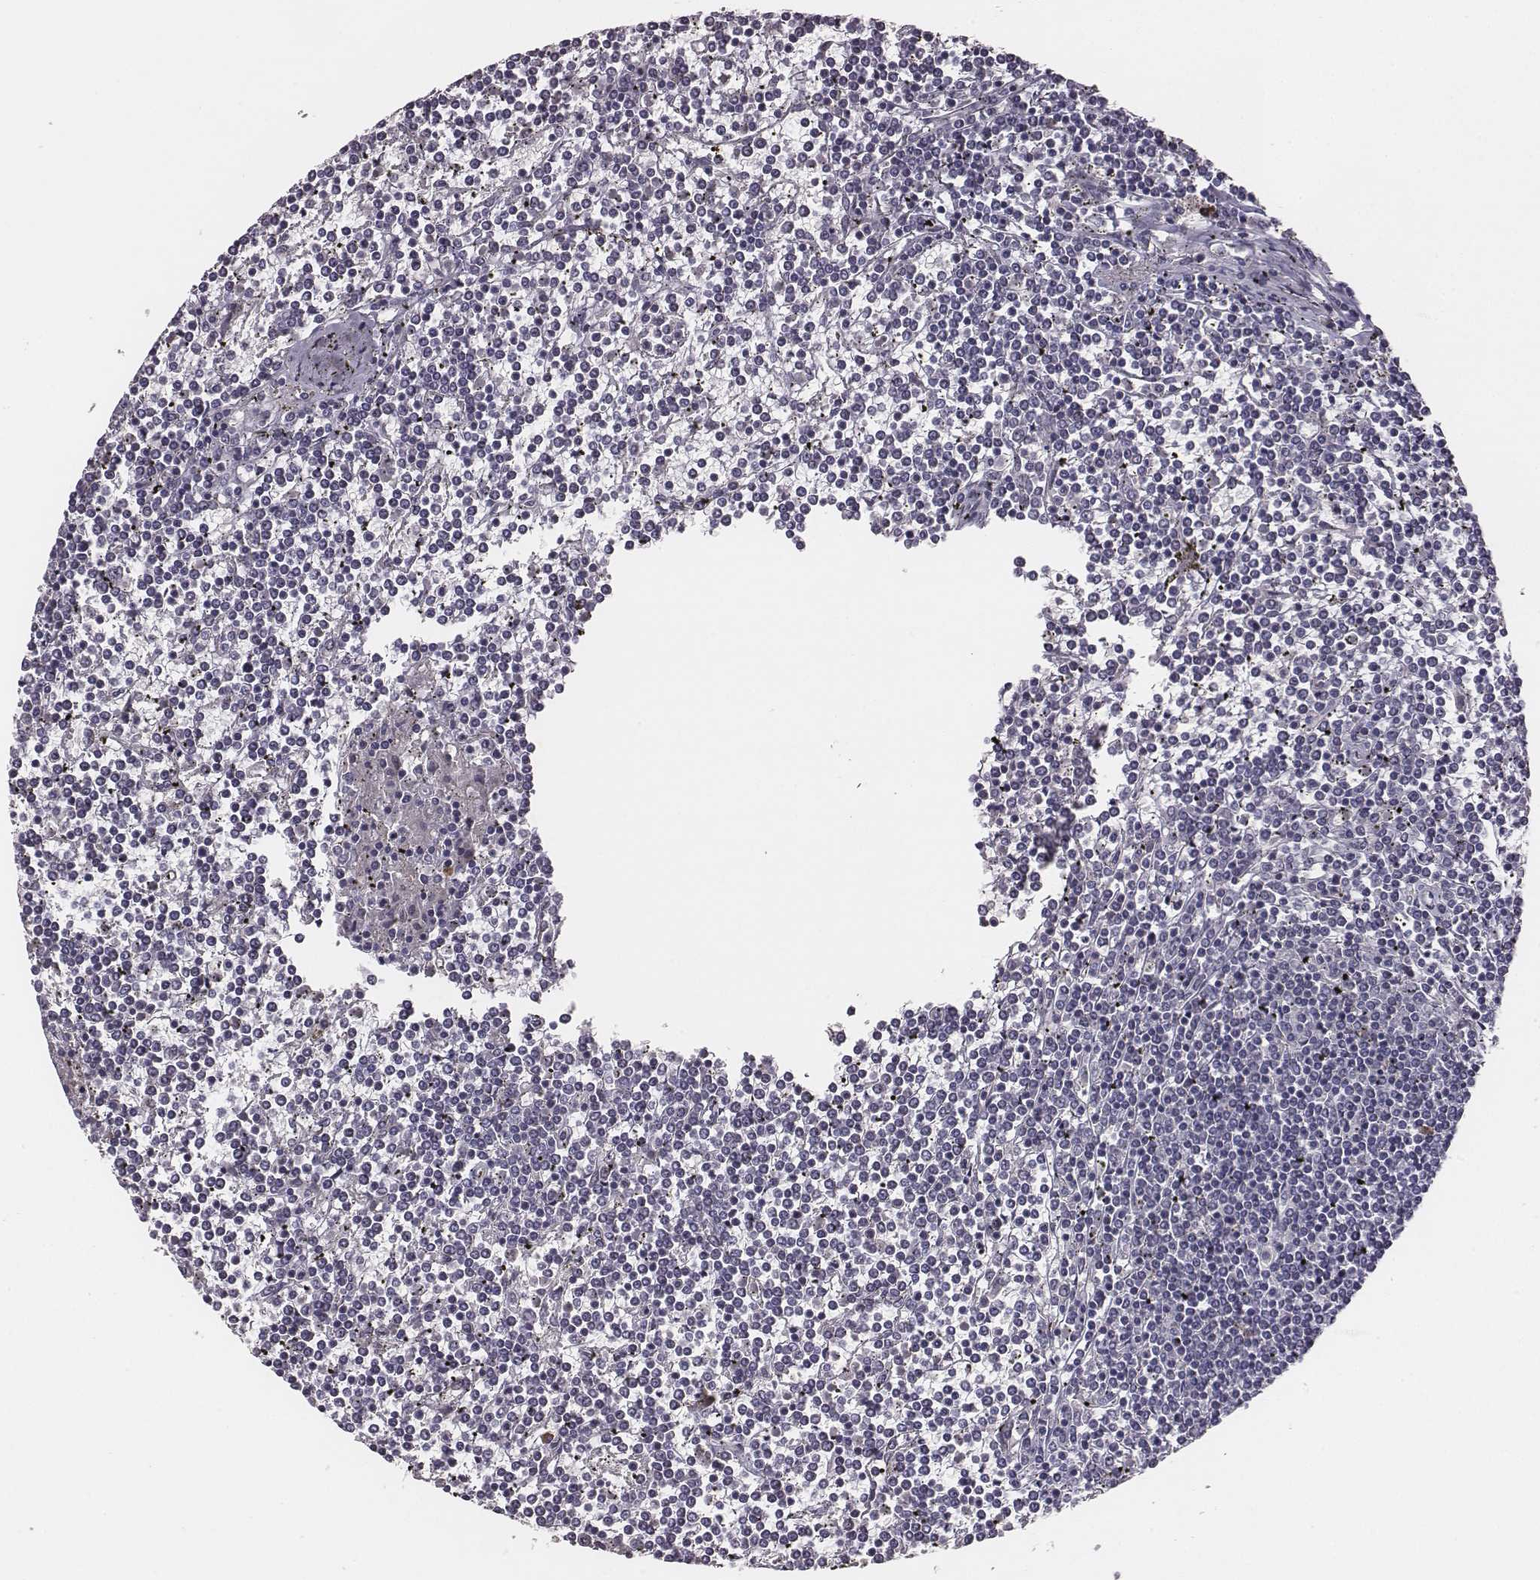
{"staining": {"intensity": "negative", "quantity": "none", "location": "none"}, "tissue": "lymphoma", "cell_type": "Tumor cells", "image_type": "cancer", "snomed": [{"axis": "morphology", "description": "Malignant lymphoma, non-Hodgkin's type, Low grade"}, {"axis": "topography", "description": "Spleen"}], "caption": "High magnification brightfield microscopy of lymphoma stained with DAB (brown) and counterstained with hematoxylin (blue): tumor cells show no significant expression.", "gene": "SLC22A6", "patient": {"sex": "female", "age": 19}}